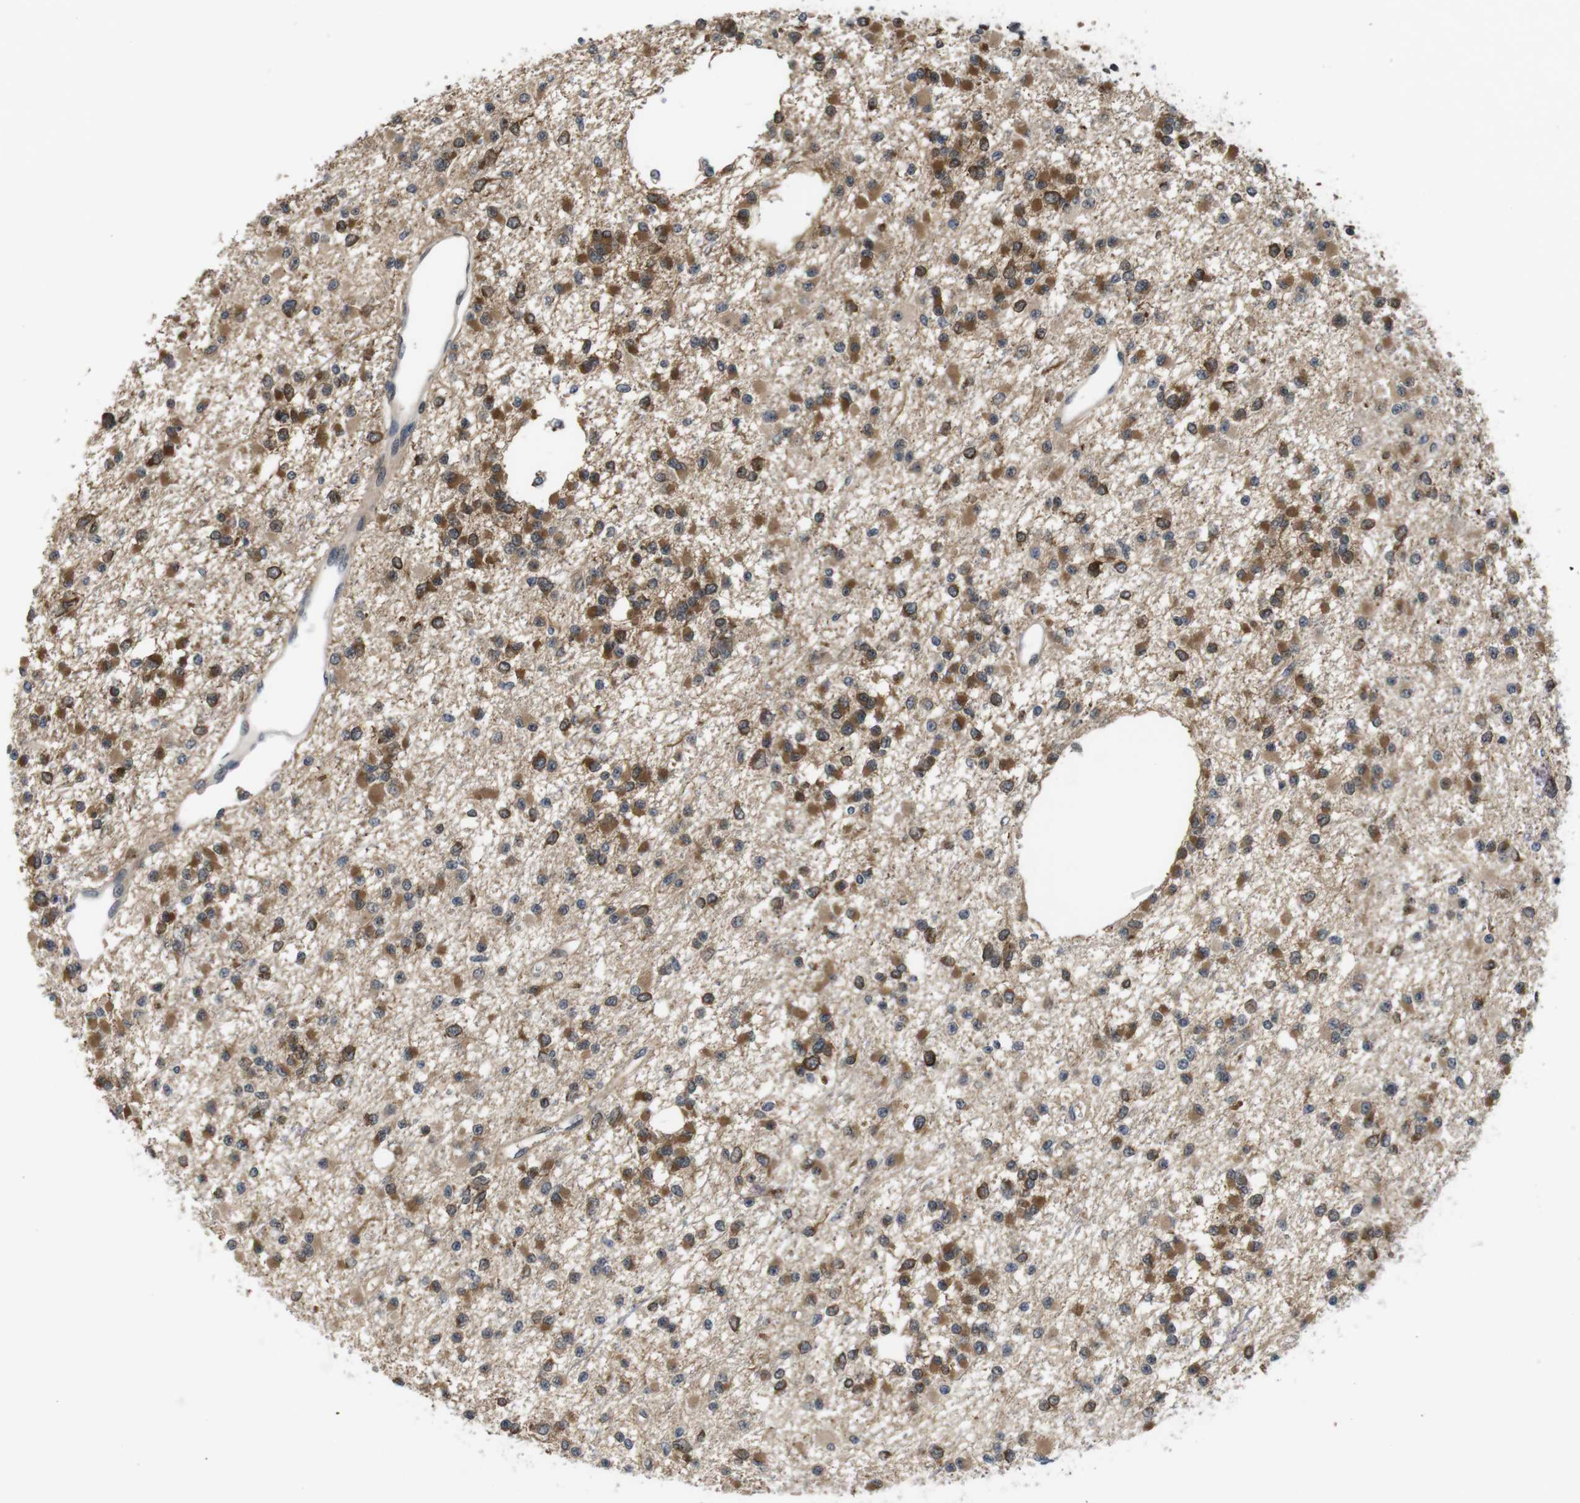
{"staining": {"intensity": "moderate", "quantity": ">75%", "location": "cytoplasmic/membranous"}, "tissue": "glioma", "cell_type": "Tumor cells", "image_type": "cancer", "snomed": [{"axis": "morphology", "description": "Glioma, malignant, Low grade"}, {"axis": "topography", "description": "Brain"}], "caption": "Immunohistochemistry (IHC) (DAB) staining of human malignant glioma (low-grade) displays moderate cytoplasmic/membranous protein expression in approximately >75% of tumor cells.", "gene": "FADD", "patient": {"sex": "female", "age": 22}}